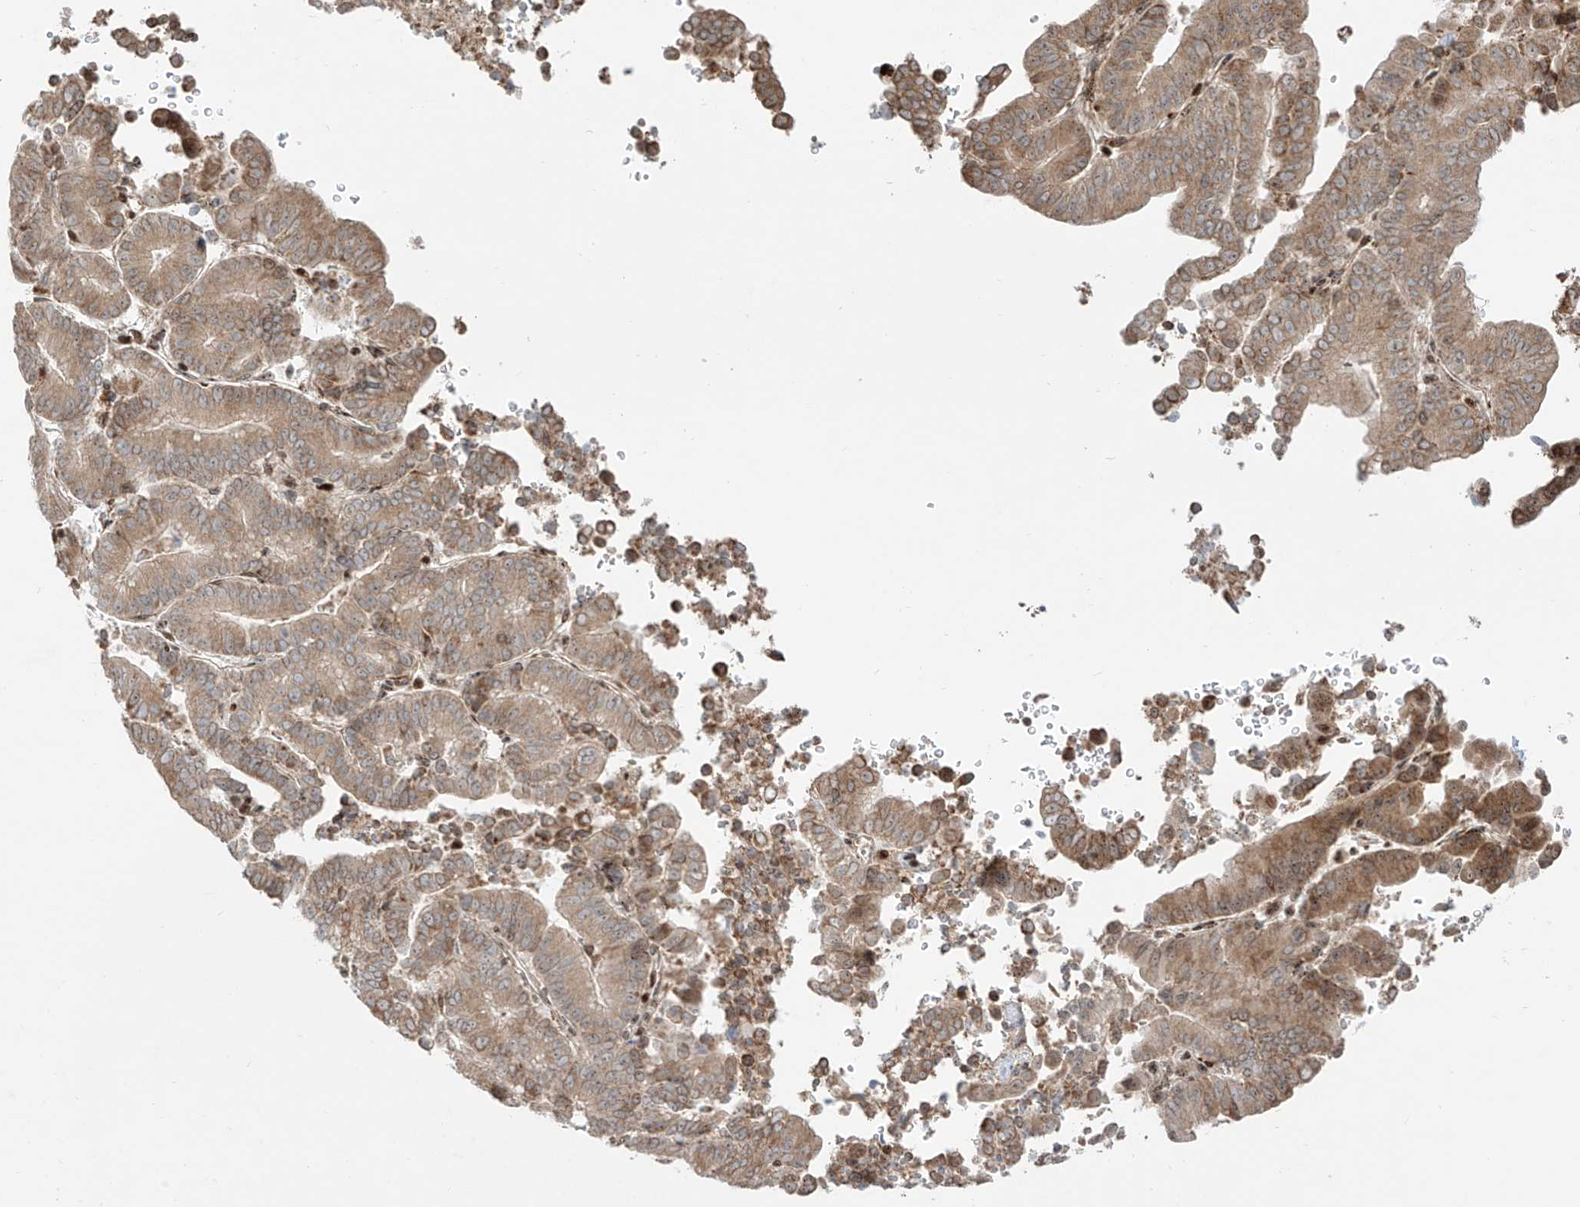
{"staining": {"intensity": "moderate", "quantity": ">75%", "location": "cytoplasmic/membranous"}, "tissue": "liver cancer", "cell_type": "Tumor cells", "image_type": "cancer", "snomed": [{"axis": "morphology", "description": "Cholangiocarcinoma"}, {"axis": "topography", "description": "Liver"}], "caption": "An image of liver cholangiocarcinoma stained for a protein reveals moderate cytoplasmic/membranous brown staining in tumor cells. The staining is performed using DAB (3,3'-diaminobenzidine) brown chromogen to label protein expression. The nuclei are counter-stained blue using hematoxylin.", "gene": "ZBTB8A", "patient": {"sex": "female", "age": 75}}